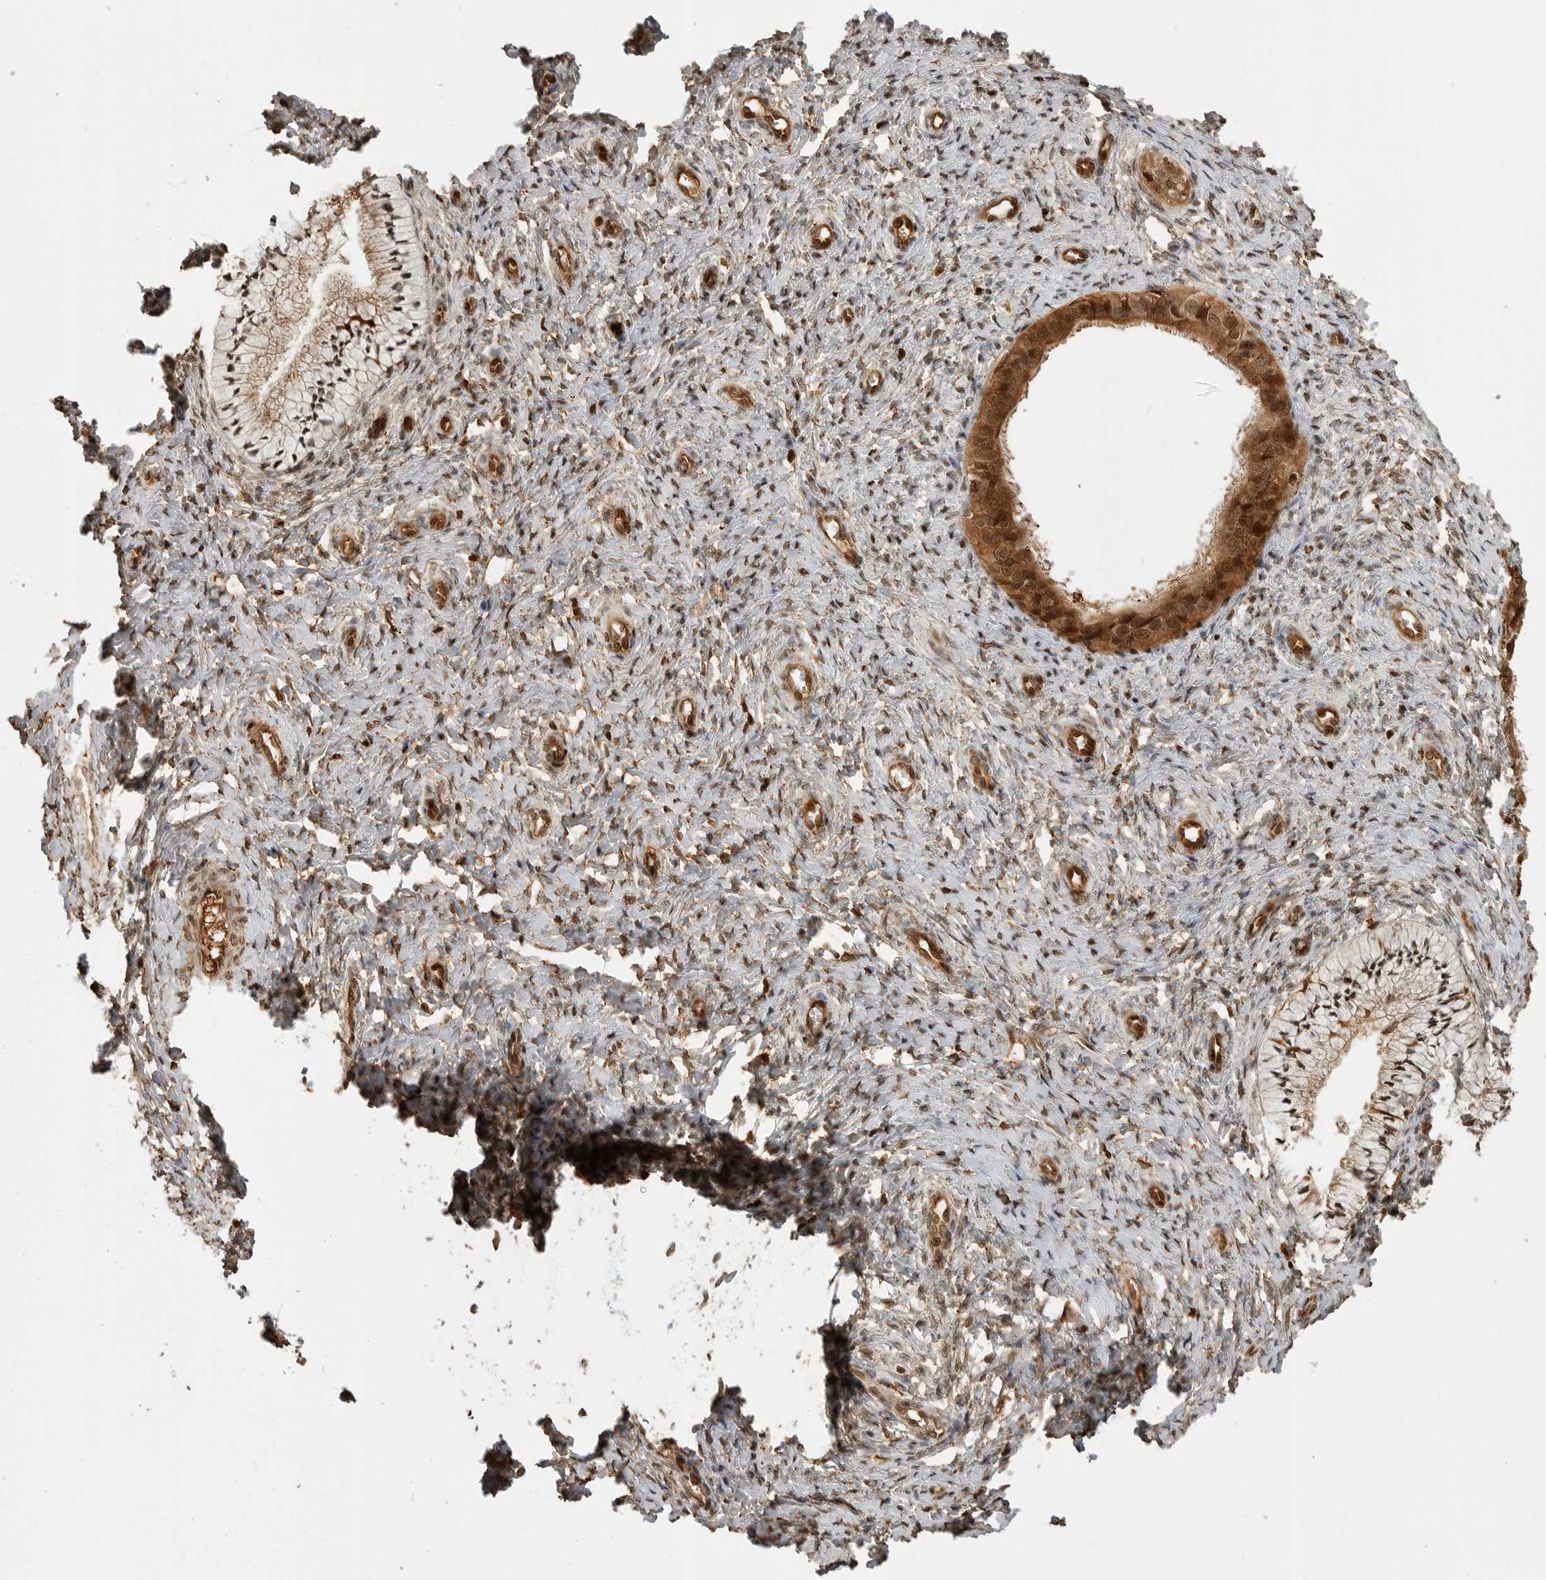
{"staining": {"intensity": "strong", "quantity": ">75%", "location": "cytoplasmic/membranous,nuclear"}, "tissue": "cervix", "cell_type": "Glandular cells", "image_type": "normal", "snomed": [{"axis": "morphology", "description": "Normal tissue, NOS"}, {"axis": "topography", "description": "Cervix"}], "caption": "This image demonstrates unremarkable cervix stained with IHC to label a protein in brown. The cytoplasmic/membranous,nuclear of glandular cells show strong positivity for the protein. Nuclei are counter-stained blue.", "gene": "BMP2K", "patient": {"sex": "female", "age": 36}}